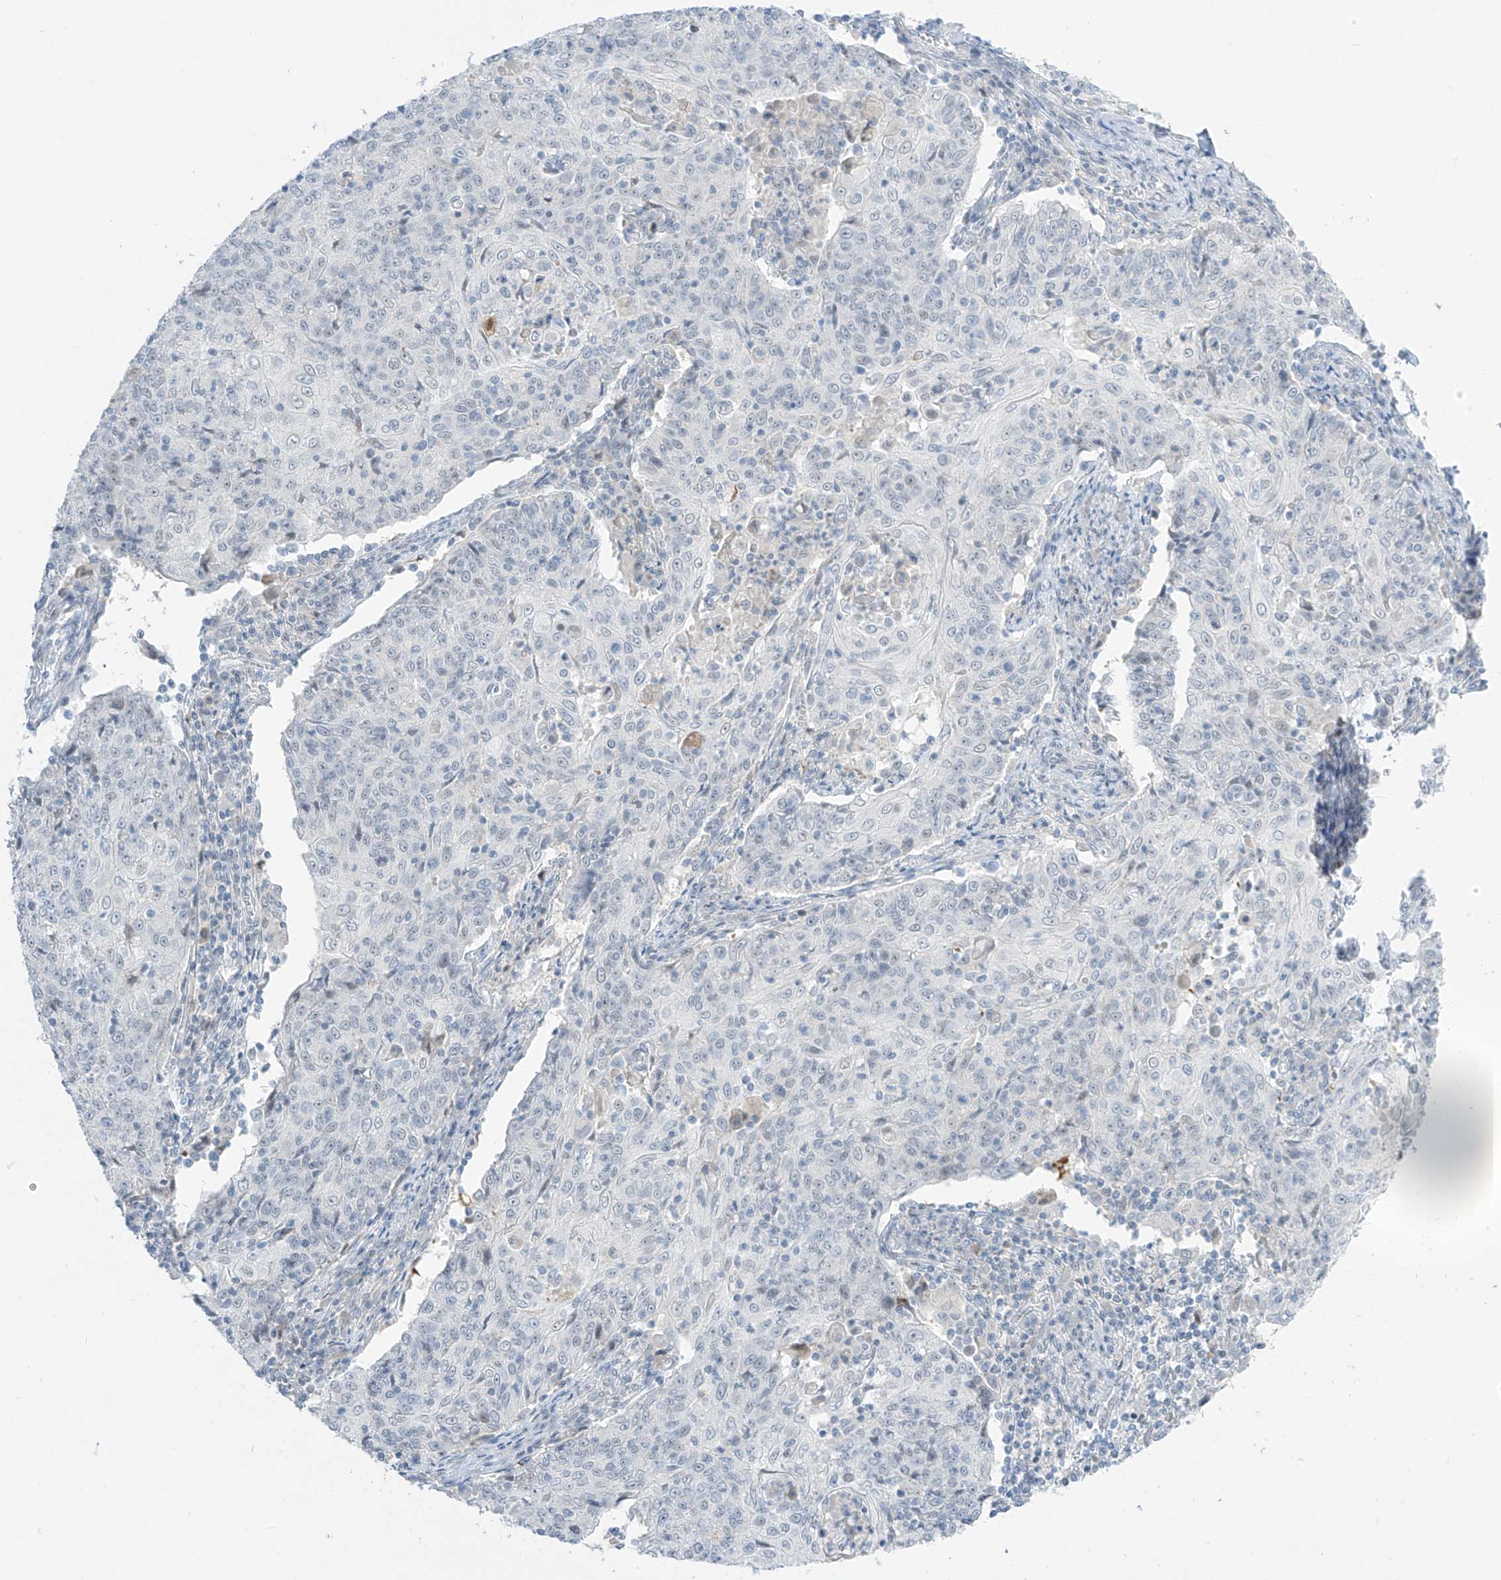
{"staining": {"intensity": "negative", "quantity": "none", "location": "none"}, "tissue": "cervical cancer", "cell_type": "Tumor cells", "image_type": "cancer", "snomed": [{"axis": "morphology", "description": "Squamous cell carcinoma, NOS"}, {"axis": "topography", "description": "Cervix"}], "caption": "Cervical cancer stained for a protein using immunohistochemistry (IHC) shows no positivity tumor cells.", "gene": "ASPRV1", "patient": {"sex": "female", "age": 48}}